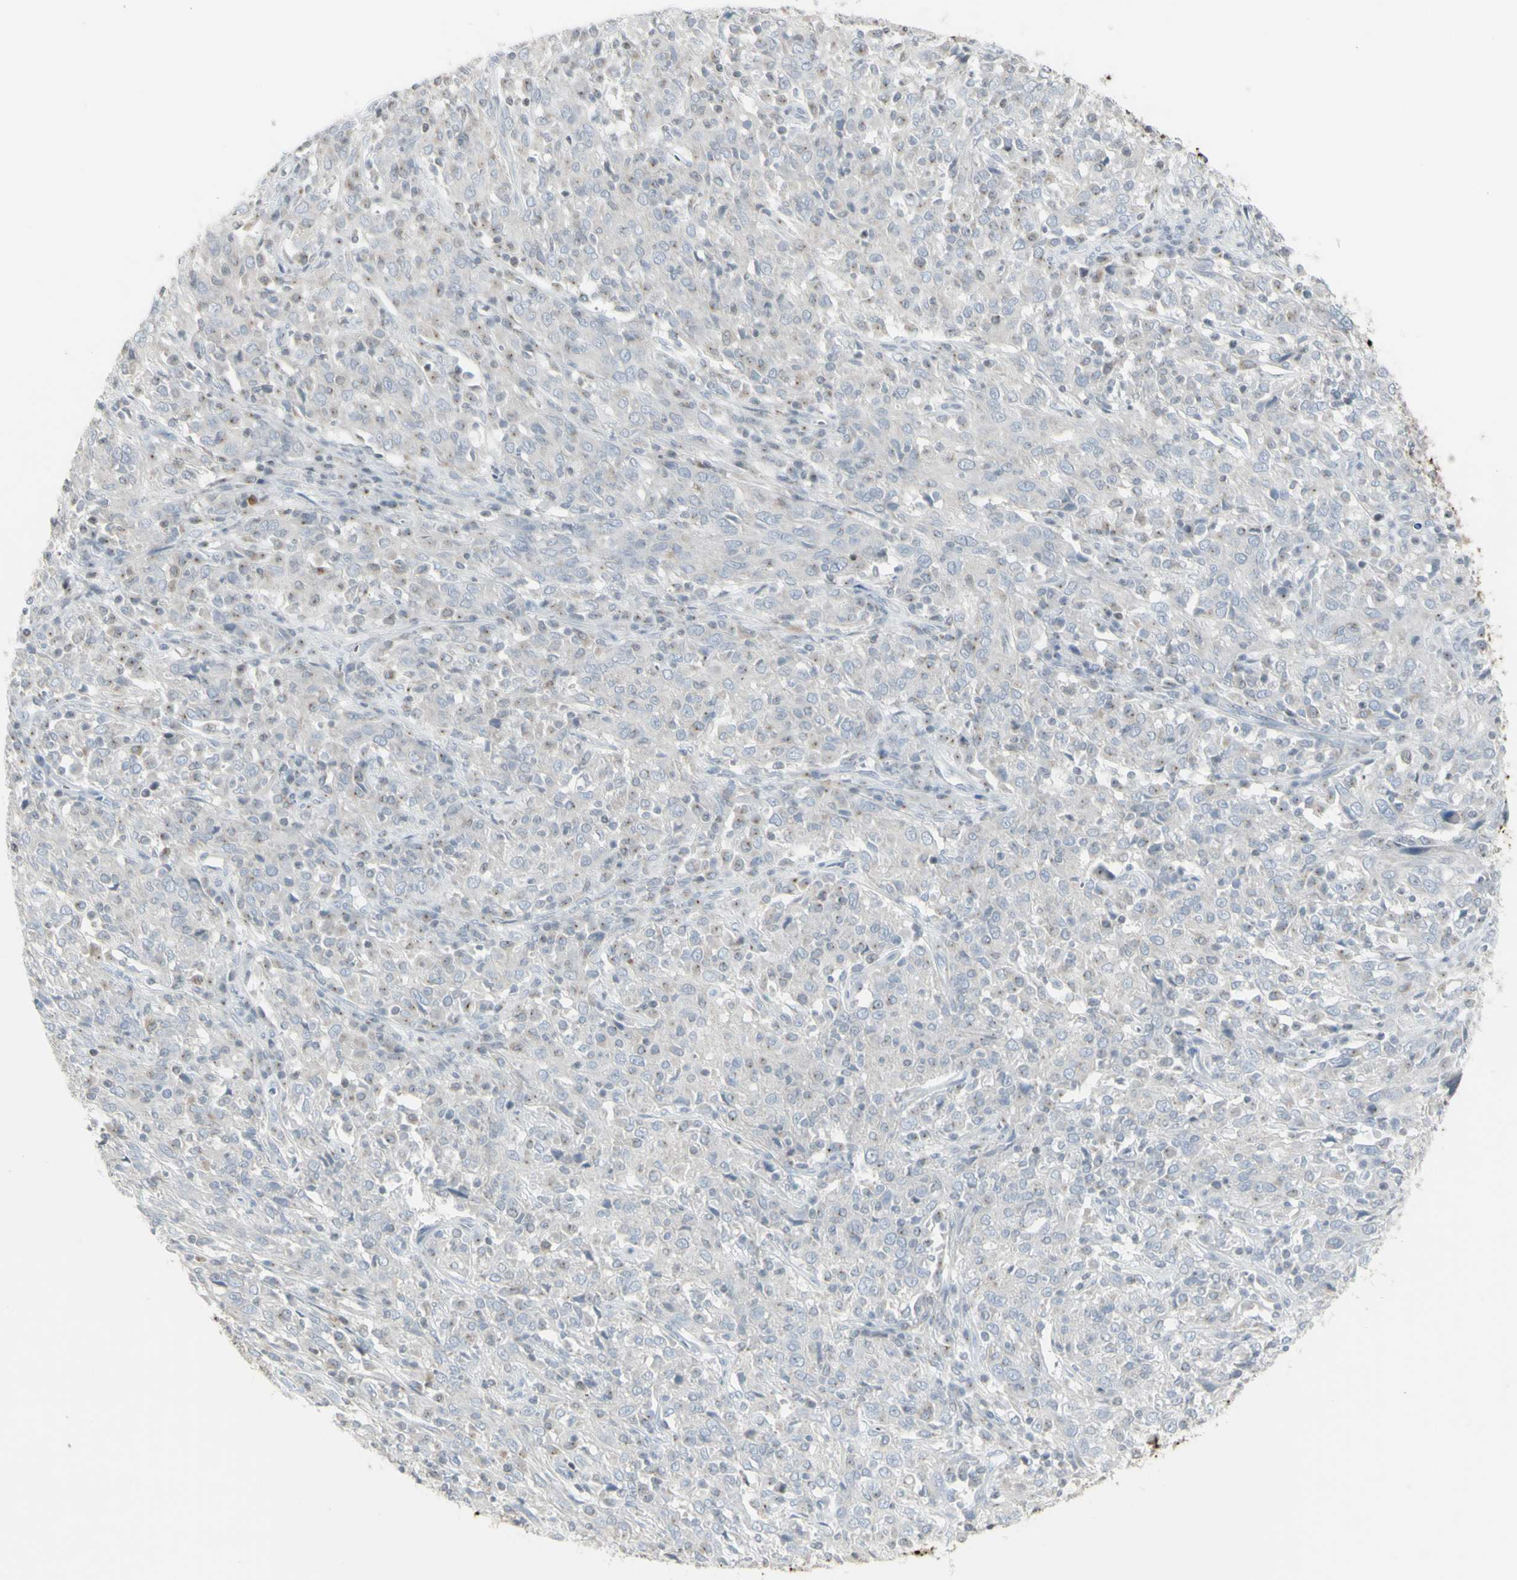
{"staining": {"intensity": "negative", "quantity": "none", "location": "none"}, "tissue": "cervical cancer", "cell_type": "Tumor cells", "image_type": "cancer", "snomed": [{"axis": "morphology", "description": "Squamous cell carcinoma, NOS"}, {"axis": "topography", "description": "Cervix"}], "caption": "Cervical cancer (squamous cell carcinoma) stained for a protein using immunohistochemistry shows no positivity tumor cells.", "gene": "MUC5AC", "patient": {"sex": "female", "age": 46}}